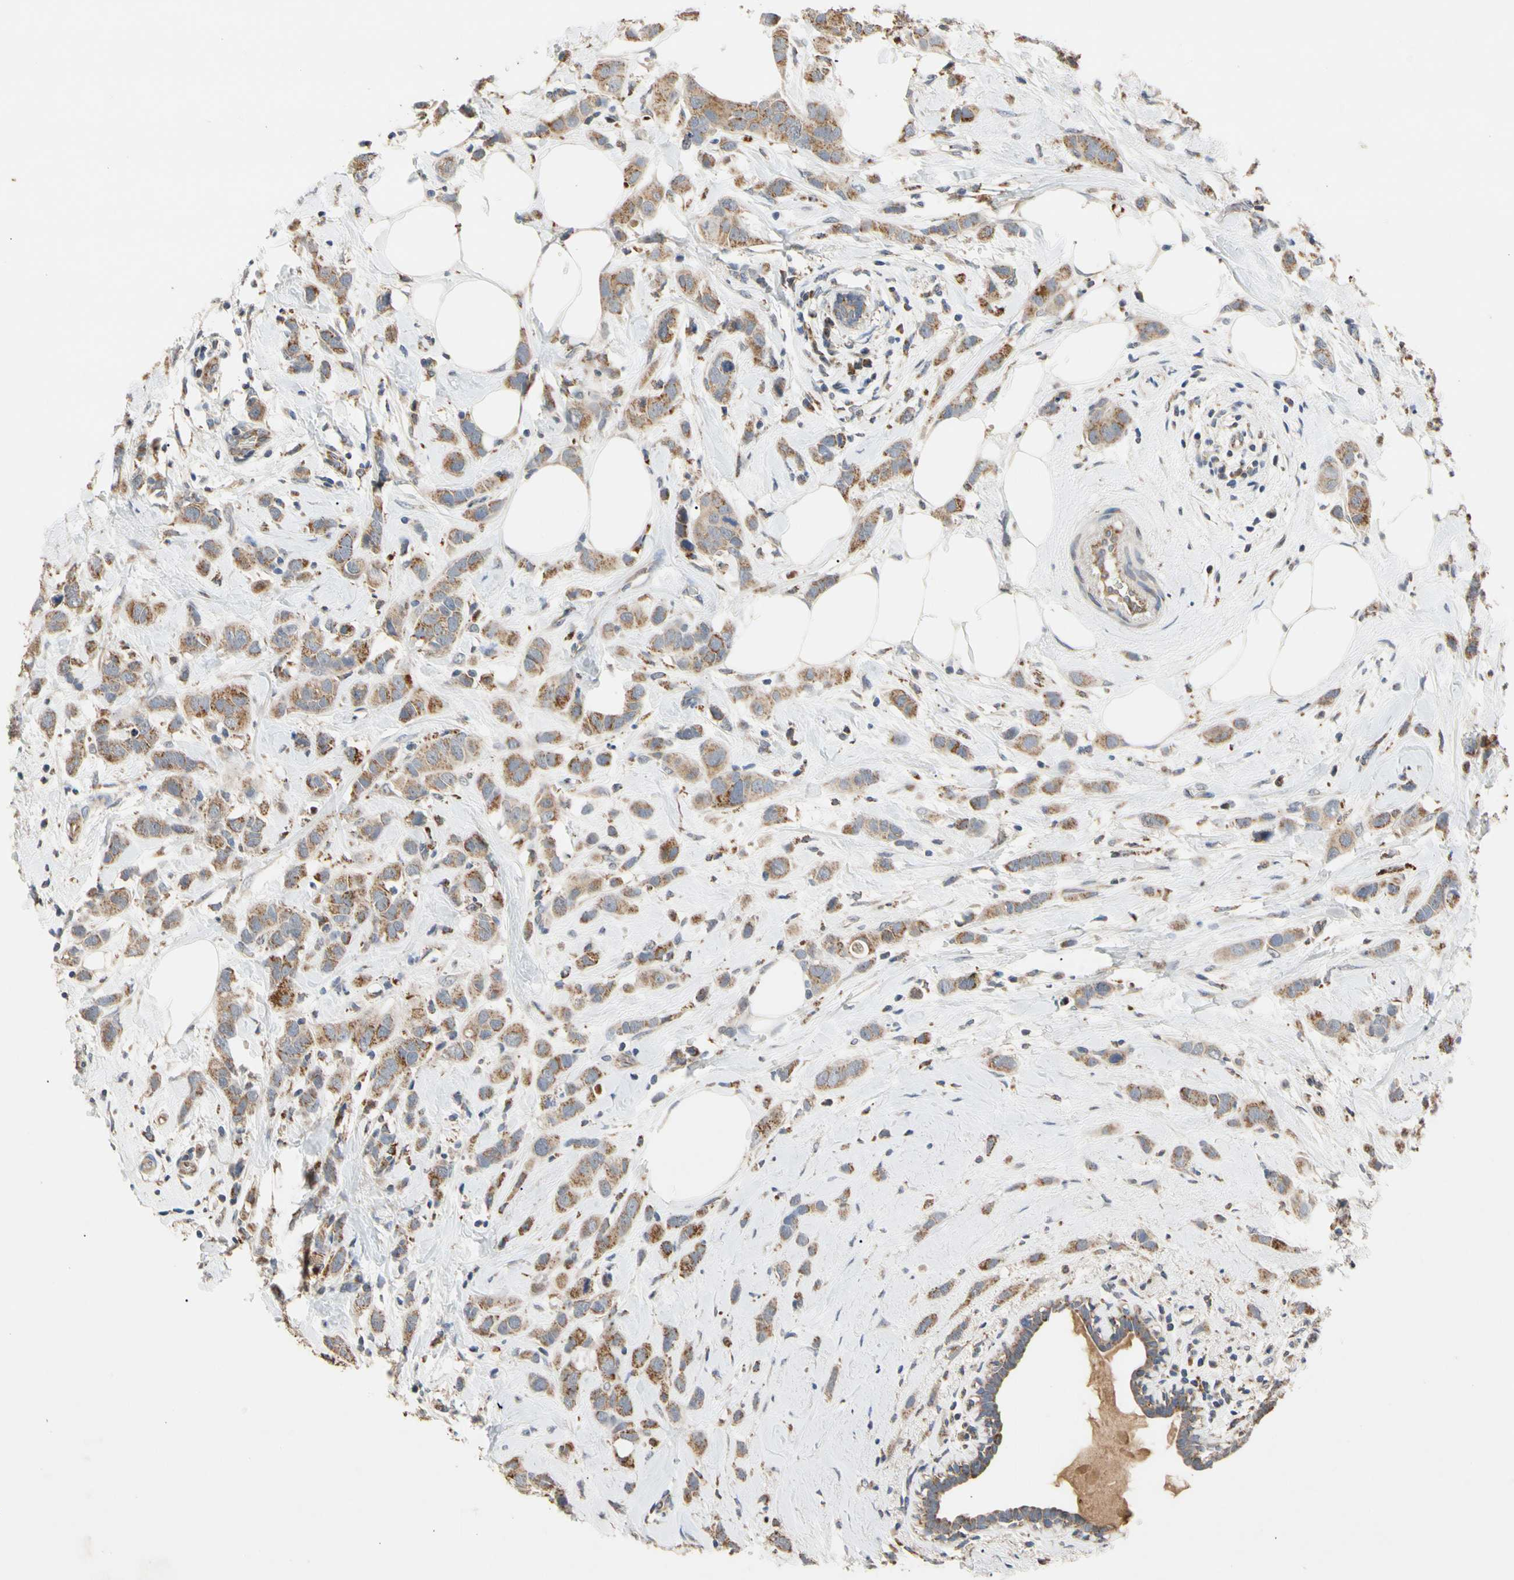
{"staining": {"intensity": "moderate", "quantity": ">75%", "location": "cytoplasmic/membranous"}, "tissue": "breast cancer", "cell_type": "Tumor cells", "image_type": "cancer", "snomed": [{"axis": "morphology", "description": "Normal tissue, NOS"}, {"axis": "morphology", "description": "Duct carcinoma"}, {"axis": "topography", "description": "Breast"}], "caption": "Moderate cytoplasmic/membranous expression for a protein is appreciated in approximately >75% of tumor cells of breast cancer (infiltrating ductal carcinoma) using immunohistochemistry.", "gene": "GPD2", "patient": {"sex": "female", "age": 50}}